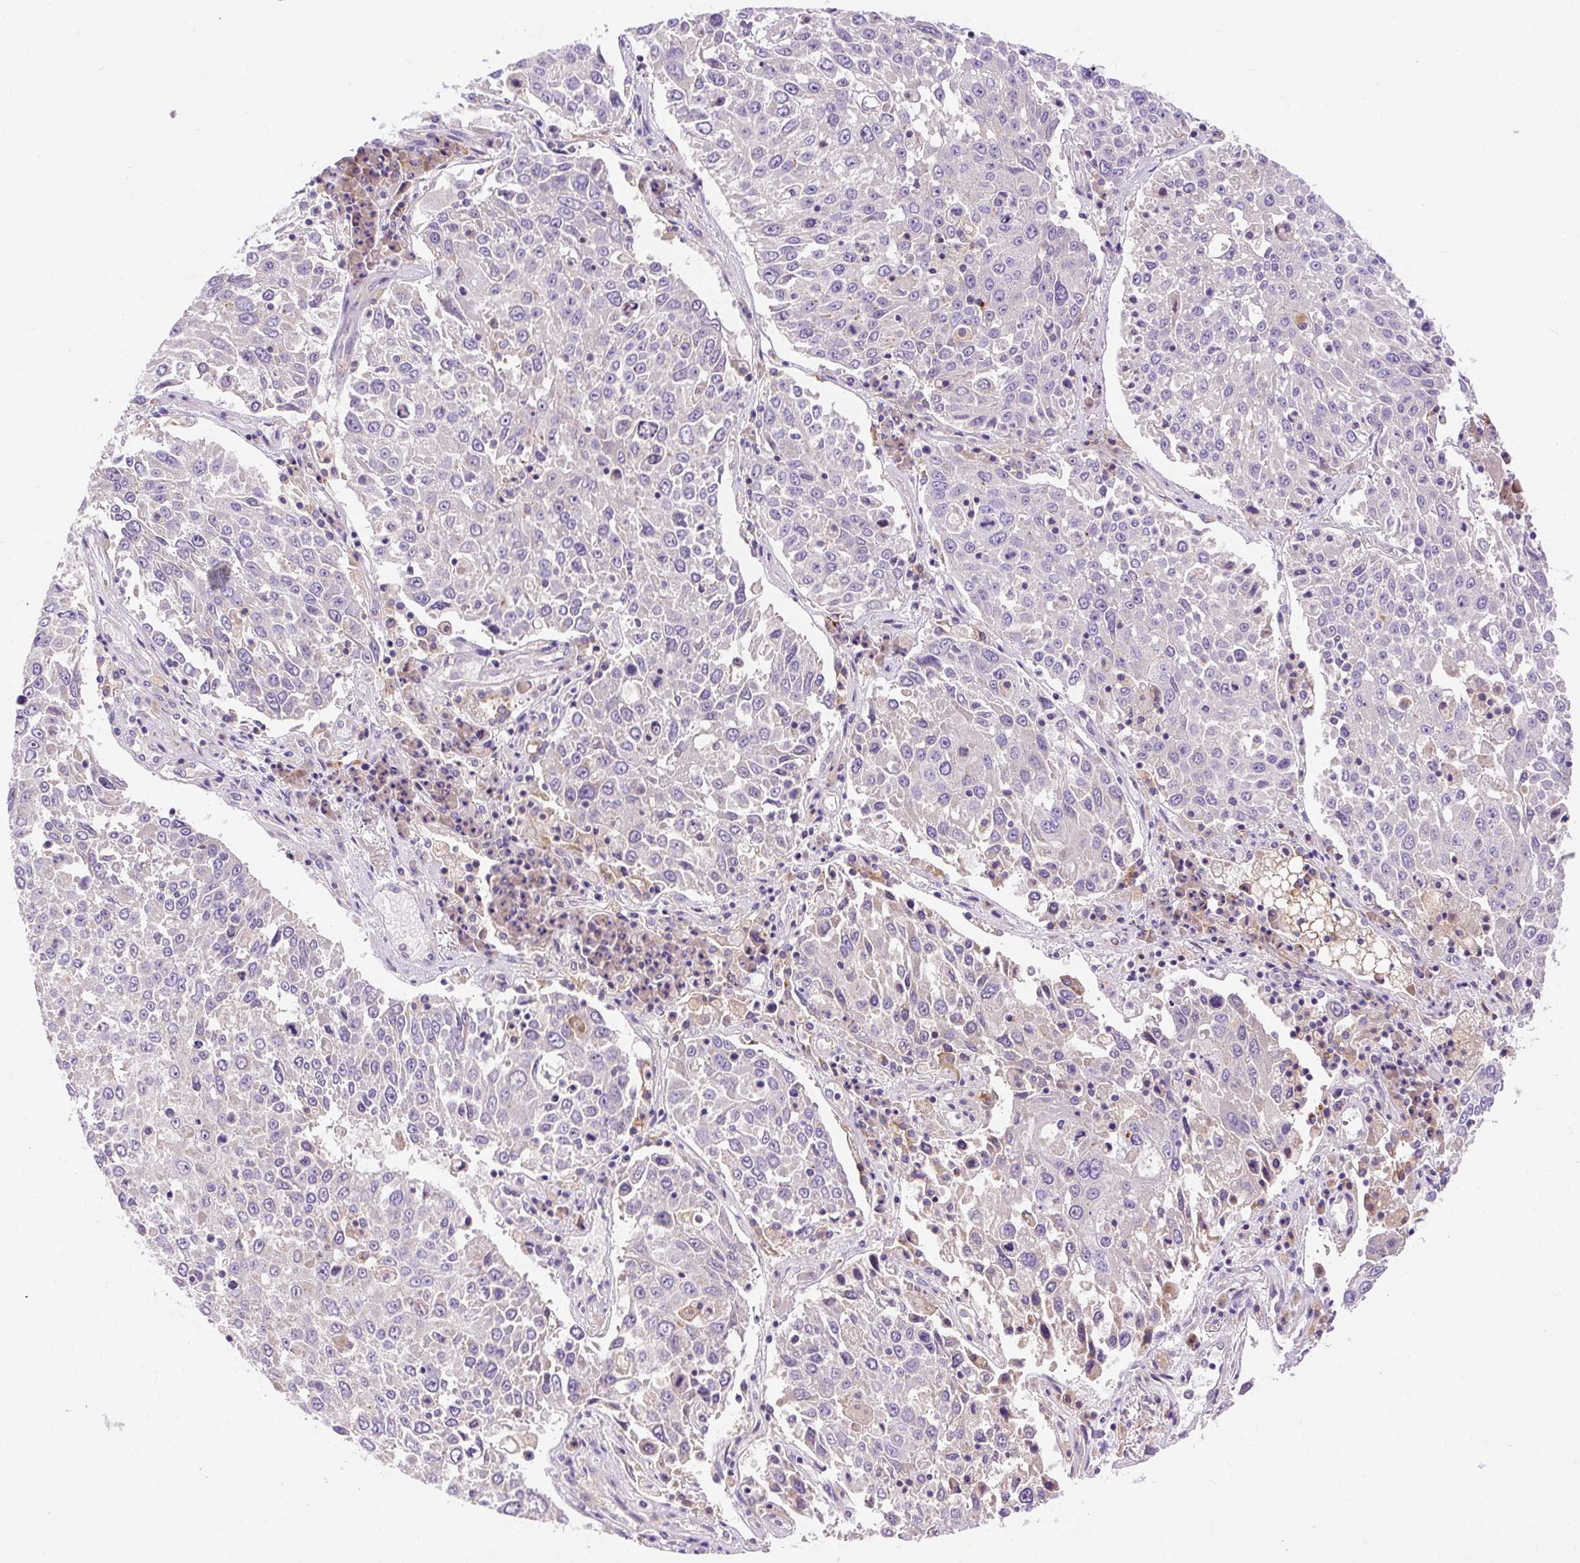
{"staining": {"intensity": "negative", "quantity": "none", "location": "none"}, "tissue": "lung cancer", "cell_type": "Tumor cells", "image_type": "cancer", "snomed": [{"axis": "morphology", "description": "Squamous cell carcinoma, NOS"}, {"axis": "topography", "description": "Lung"}], "caption": "Immunohistochemistry (IHC) micrograph of neoplastic tissue: human lung squamous cell carcinoma stained with DAB (3,3'-diaminobenzidine) reveals no significant protein positivity in tumor cells.", "gene": "OR4K15", "patient": {"sex": "male", "age": 65}}